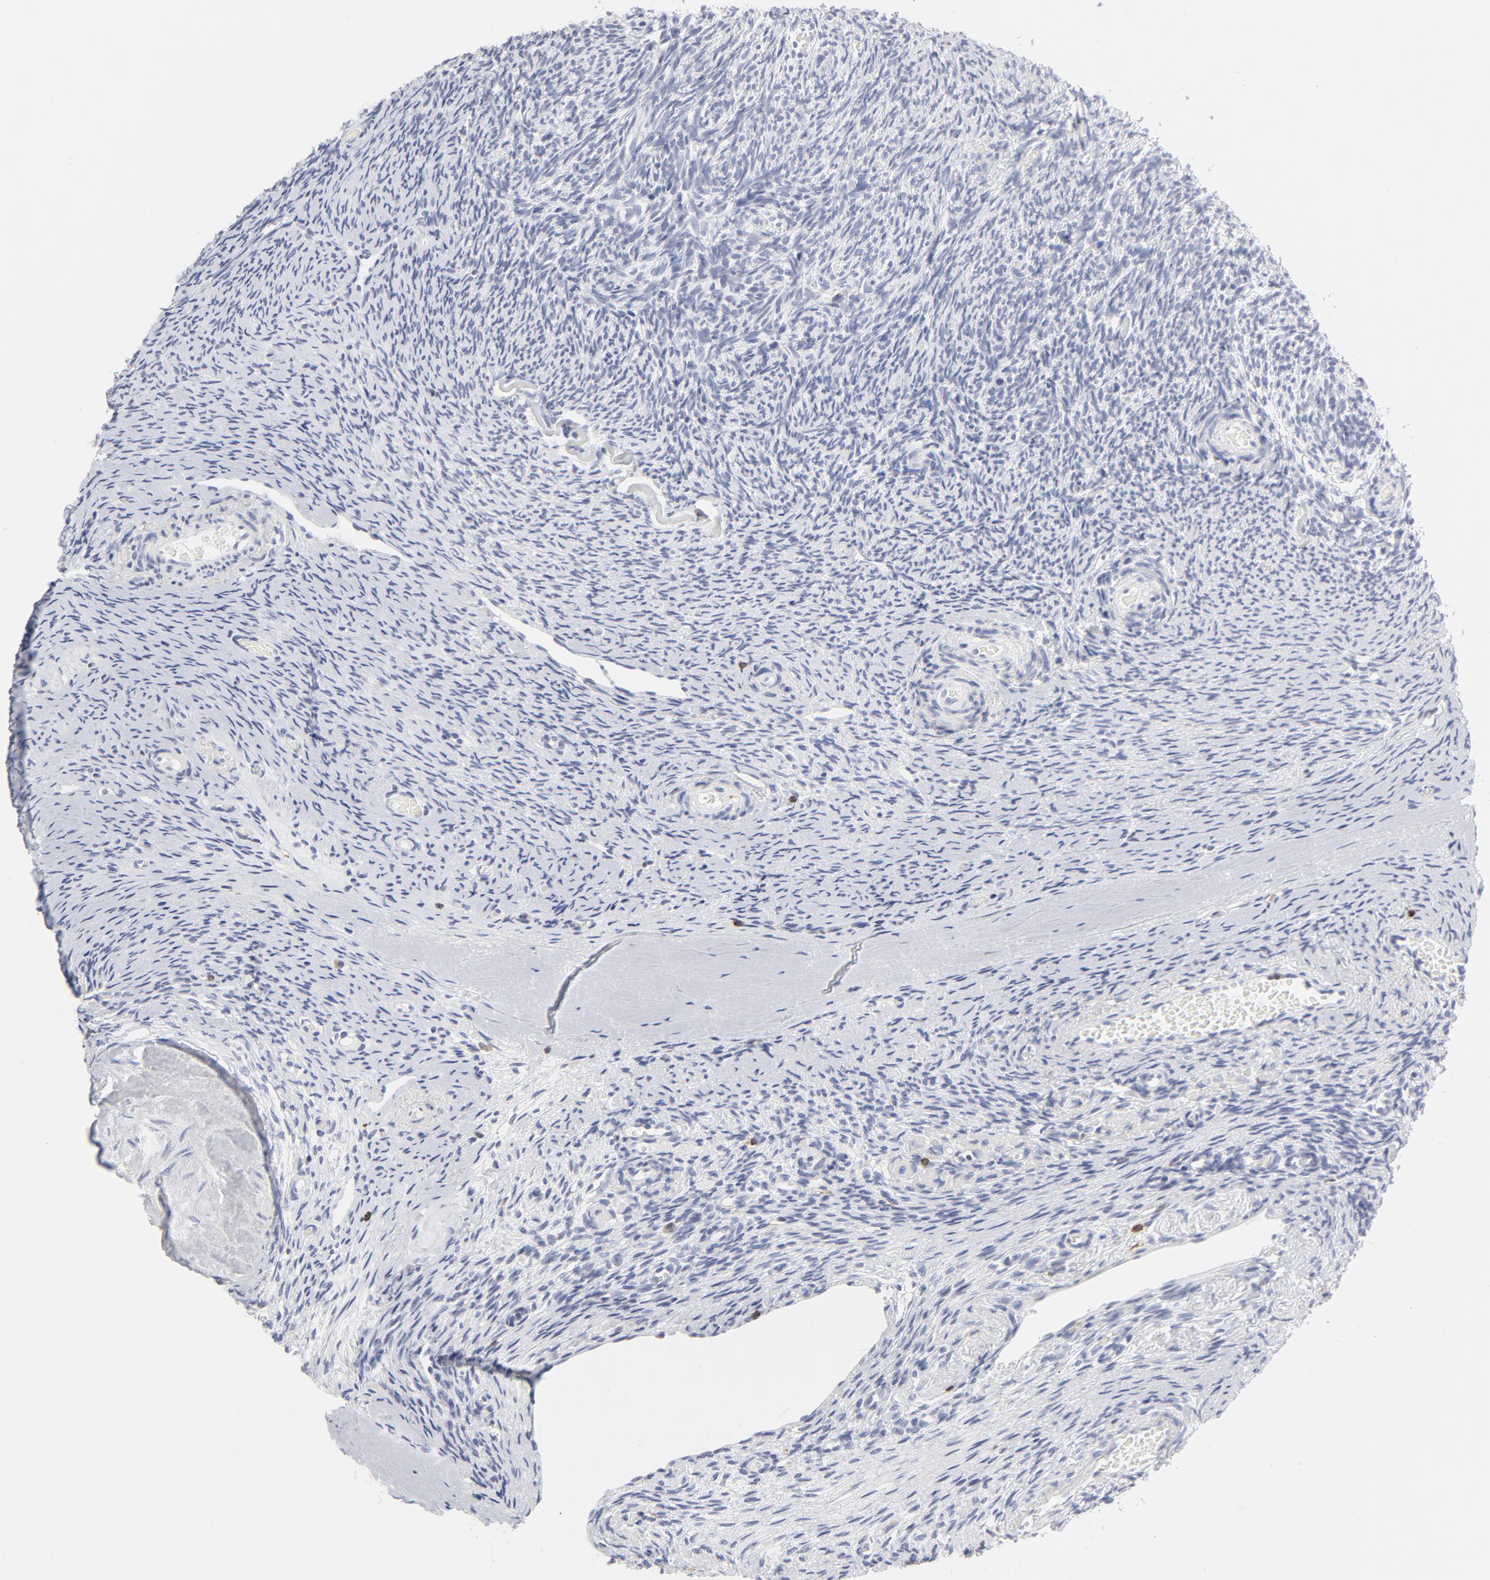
{"staining": {"intensity": "negative", "quantity": "none", "location": "none"}, "tissue": "ovary", "cell_type": "Ovarian stroma cells", "image_type": "normal", "snomed": [{"axis": "morphology", "description": "Normal tissue, NOS"}, {"axis": "topography", "description": "Ovary"}], "caption": "Ovary was stained to show a protein in brown. There is no significant positivity in ovarian stroma cells. (DAB immunohistochemistry (IHC) with hematoxylin counter stain).", "gene": "CD2", "patient": {"sex": "female", "age": 60}}